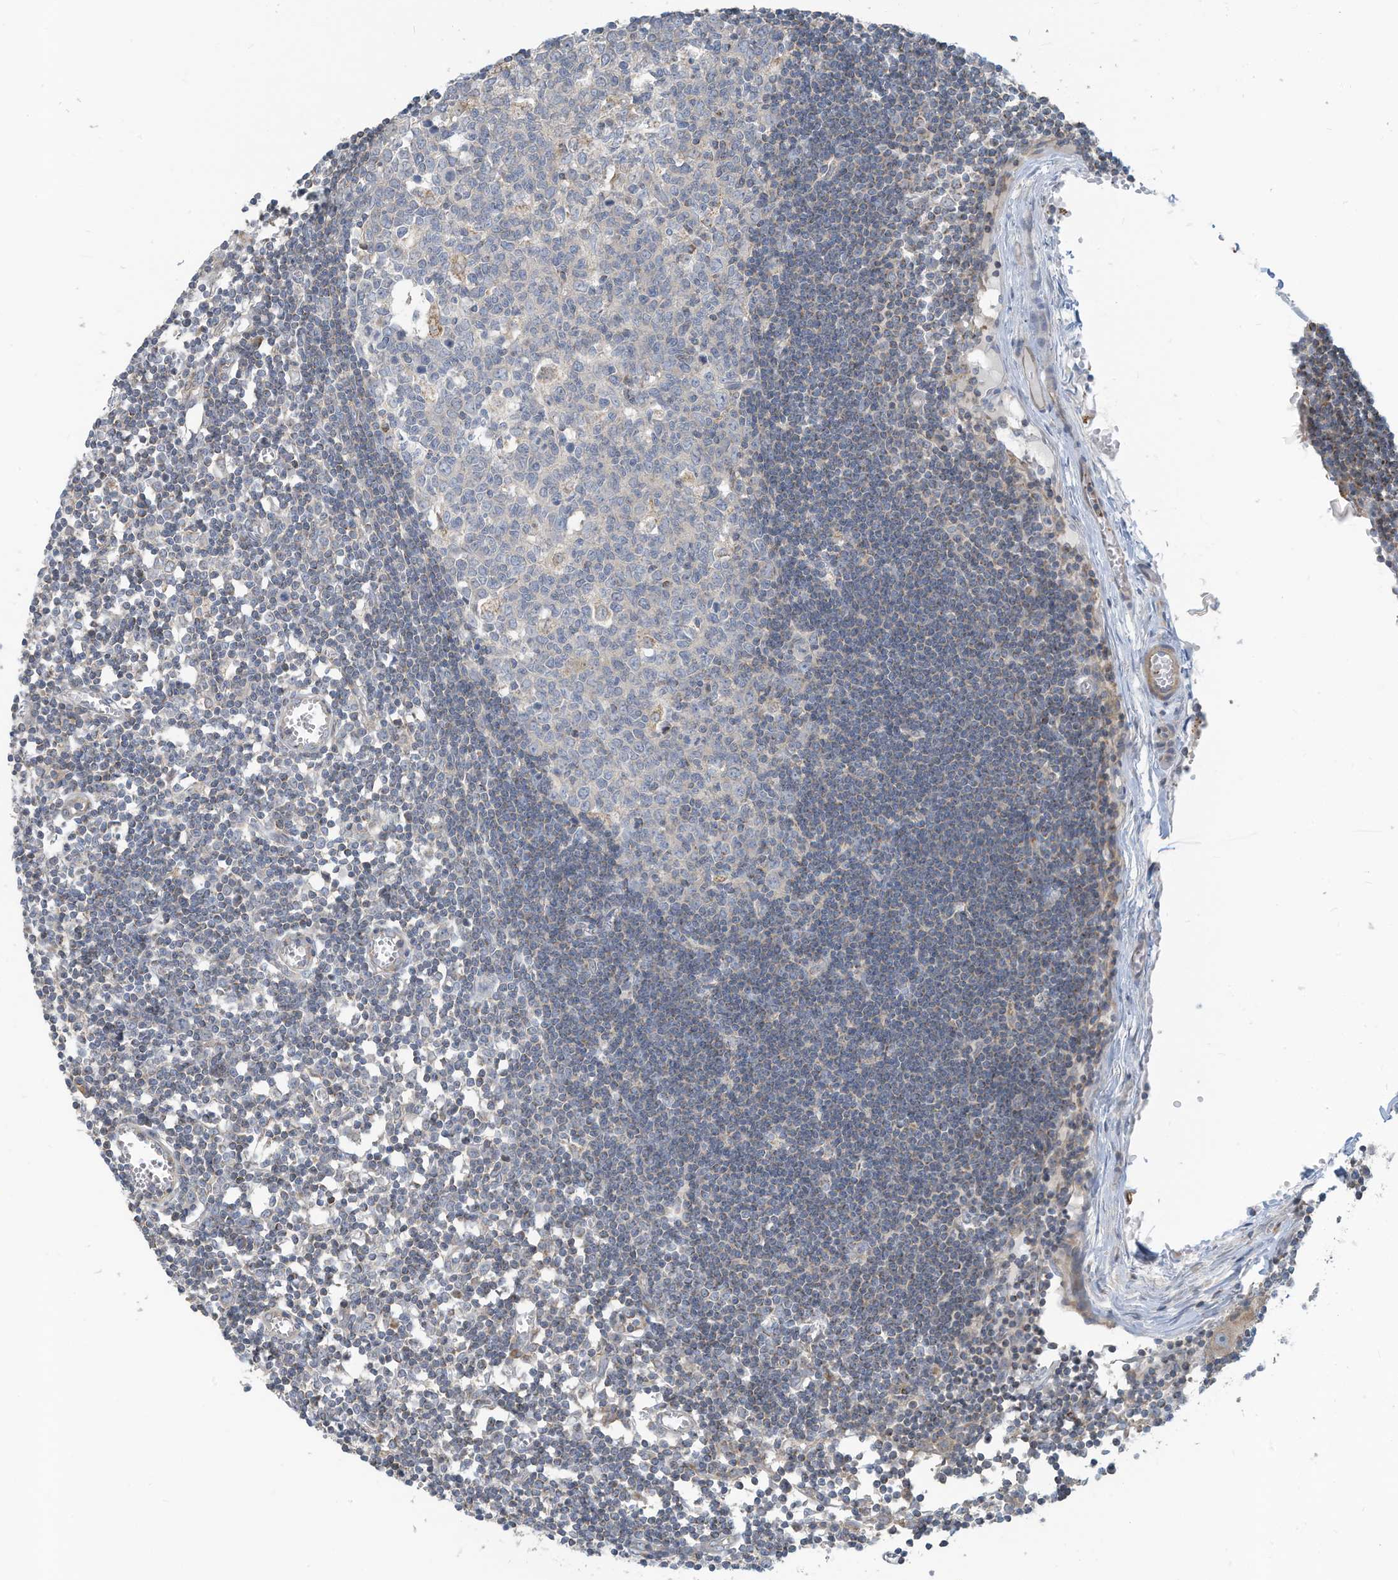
{"staining": {"intensity": "negative", "quantity": "none", "location": "none"}, "tissue": "lymph node", "cell_type": "Germinal center cells", "image_type": "normal", "snomed": [{"axis": "morphology", "description": "Normal tissue, NOS"}, {"axis": "topography", "description": "Lymph node"}], "caption": "Unremarkable lymph node was stained to show a protein in brown. There is no significant staining in germinal center cells. (DAB (3,3'-diaminobenzidine) immunohistochemistry, high magnification).", "gene": "GTPBP2", "patient": {"sex": "female", "age": 11}}